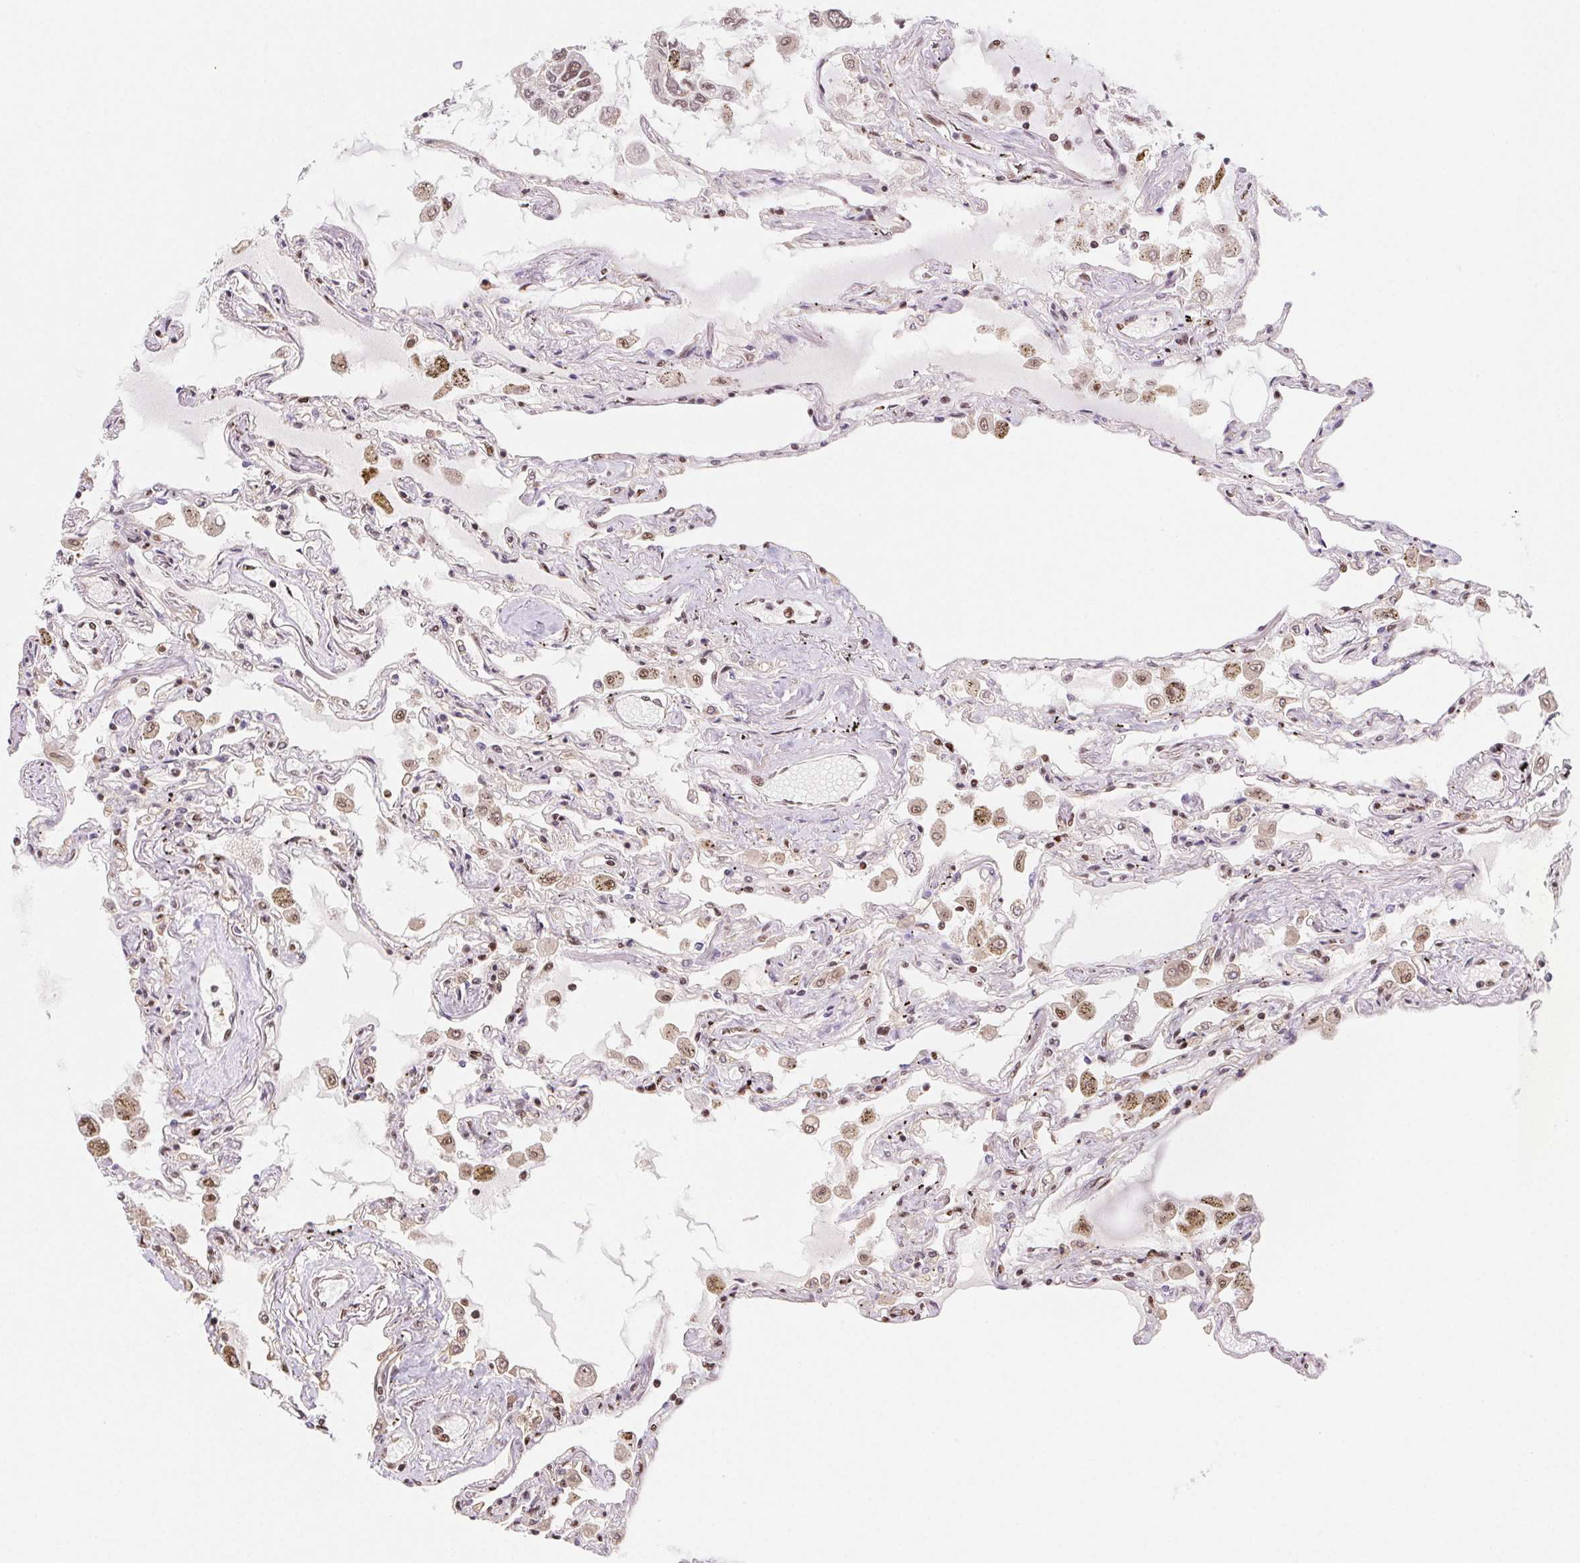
{"staining": {"intensity": "moderate", "quantity": "25%-75%", "location": "nuclear"}, "tissue": "lung", "cell_type": "Alveolar cells", "image_type": "normal", "snomed": [{"axis": "morphology", "description": "Normal tissue, NOS"}, {"axis": "morphology", "description": "Adenocarcinoma, NOS"}, {"axis": "topography", "description": "Cartilage tissue"}, {"axis": "topography", "description": "Lung"}], "caption": "Immunohistochemistry histopathology image of benign lung: human lung stained using immunohistochemistry (IHC) exhibits medium levels of moderate protein expression localized specifically in the nuclear of alveolar cells, appearing as a nuclear brown color.", "gene": "SETSIP", "patient": {"sex": "female", "age": 67}}